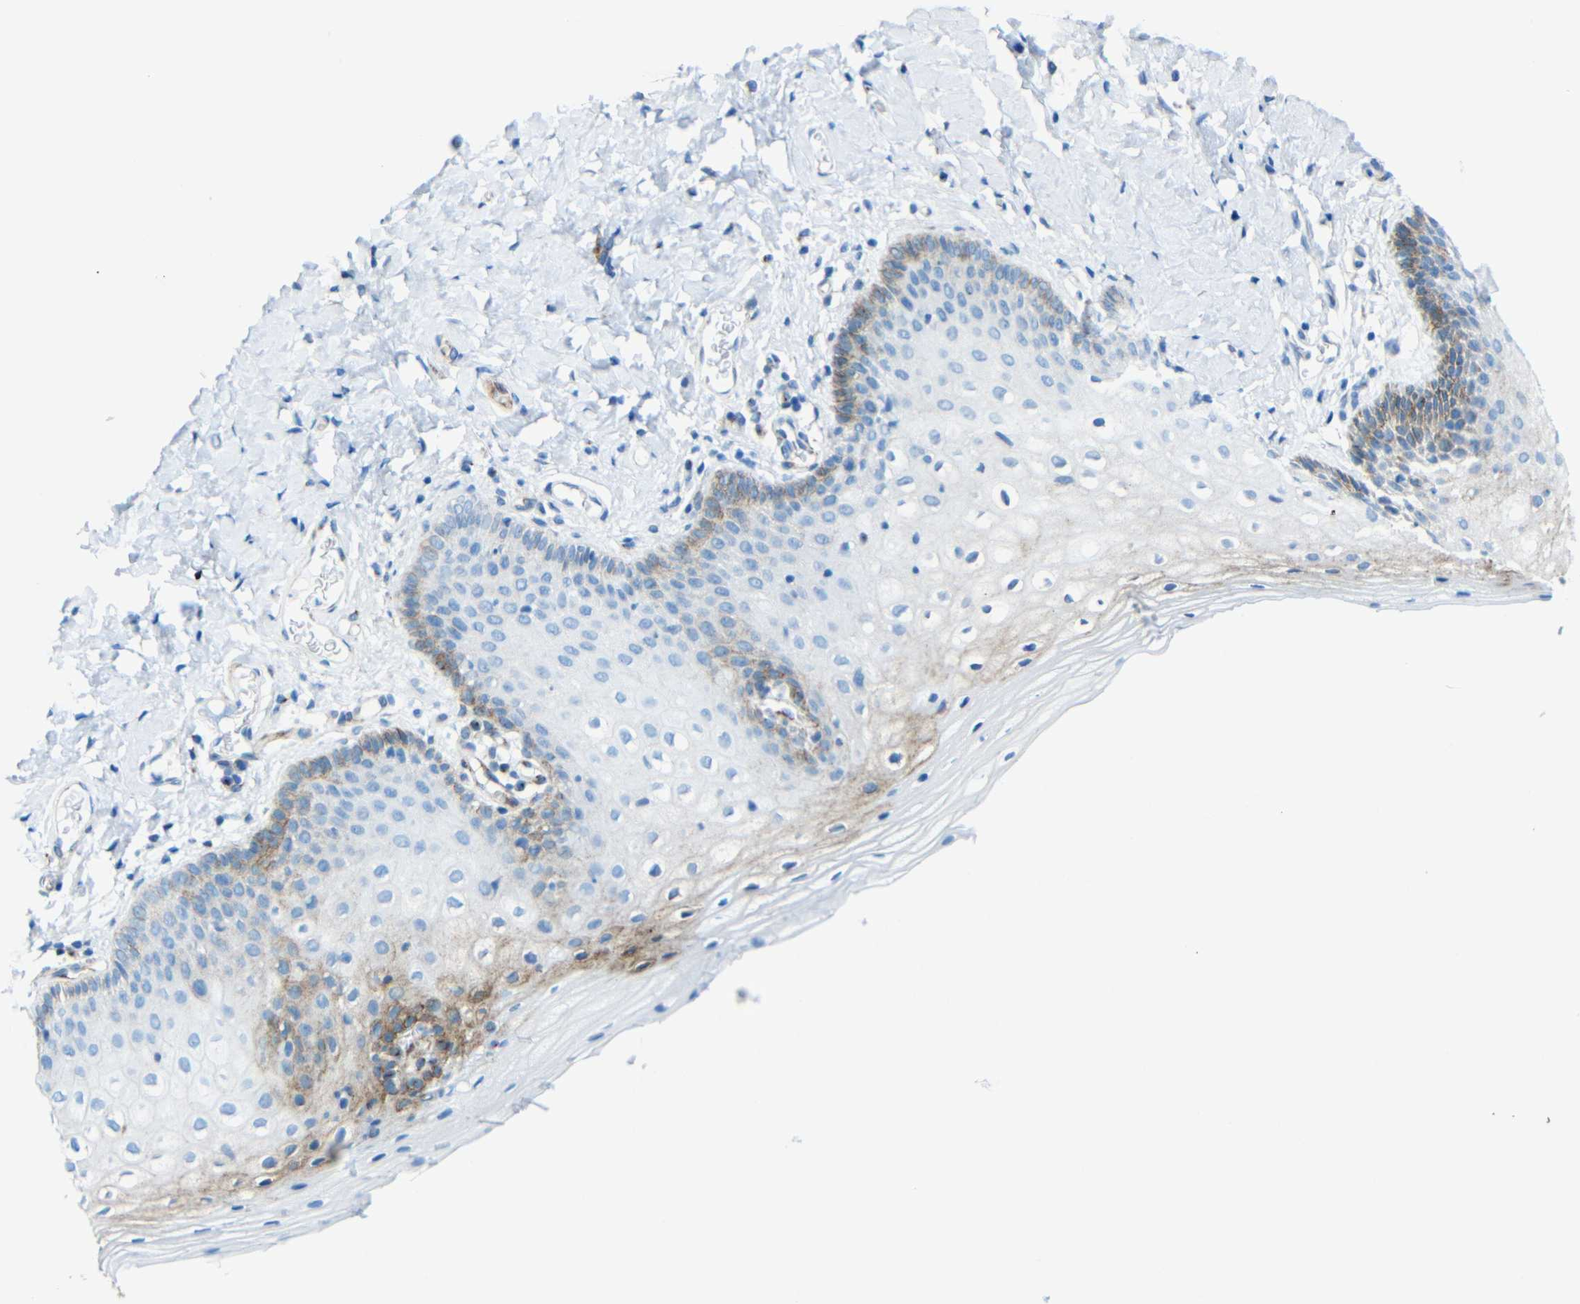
{"staining": {"intensity": "moderate", "quantity": "25%-75%", "location": "cytoplasmic/membranous"}, "tissue": "vagina", "cell_type": "Squamous epithelial cells", "image_type": "normal", "snomed": [{"axis": "morphology", "description": "Normal tissue, NOS"}, {"axis": "topography", "description": "Vagina"}], "caption": "Brown immunohistochemical staining in benign human vagina demonstrates moderate cytoplasmic/membranous positivity in approximately 25%-75% of squamous epithelial cells.", "gene": "TUBB4B", "patient": {"sex": "female", "age": 55}}